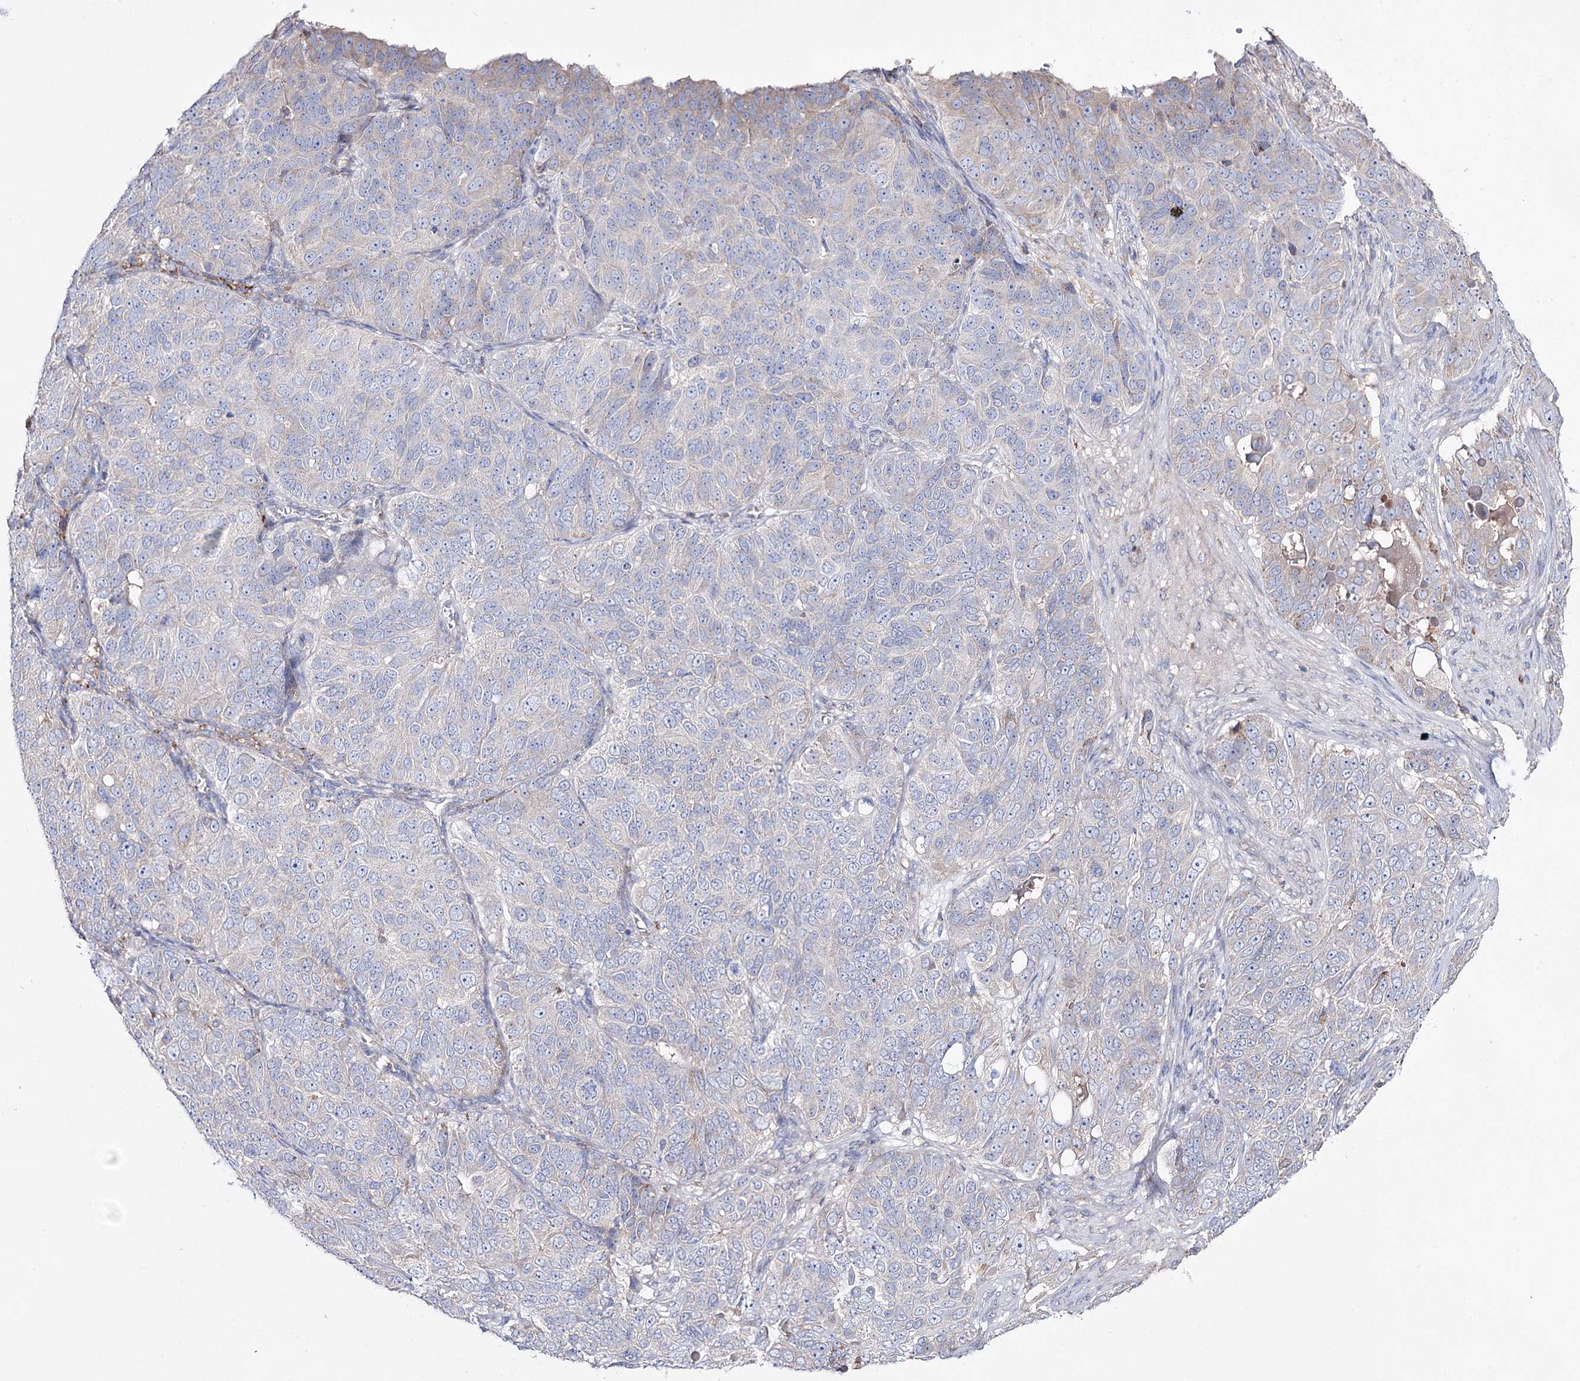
{"staining": {"intensity": "weak", "quantity": "<25%", "location": "cytoplasmic/membranous"}, "tissue": "ovarian cancer", "cell_type": "Tumor cells", "image_type": "cancer", "snomed": [{"axis": "morphology", "description": "Carcinoma, endometroid"}, {"axis": "topography", "description": "Ovary"}], "caption": "A high-resolution image shows immunohistochemistry staining of ovarian cancer, which shows no significant positivity in tumor cells.", "gene": "NAGLU", "patient": {"sex": "female", "age": 51}}